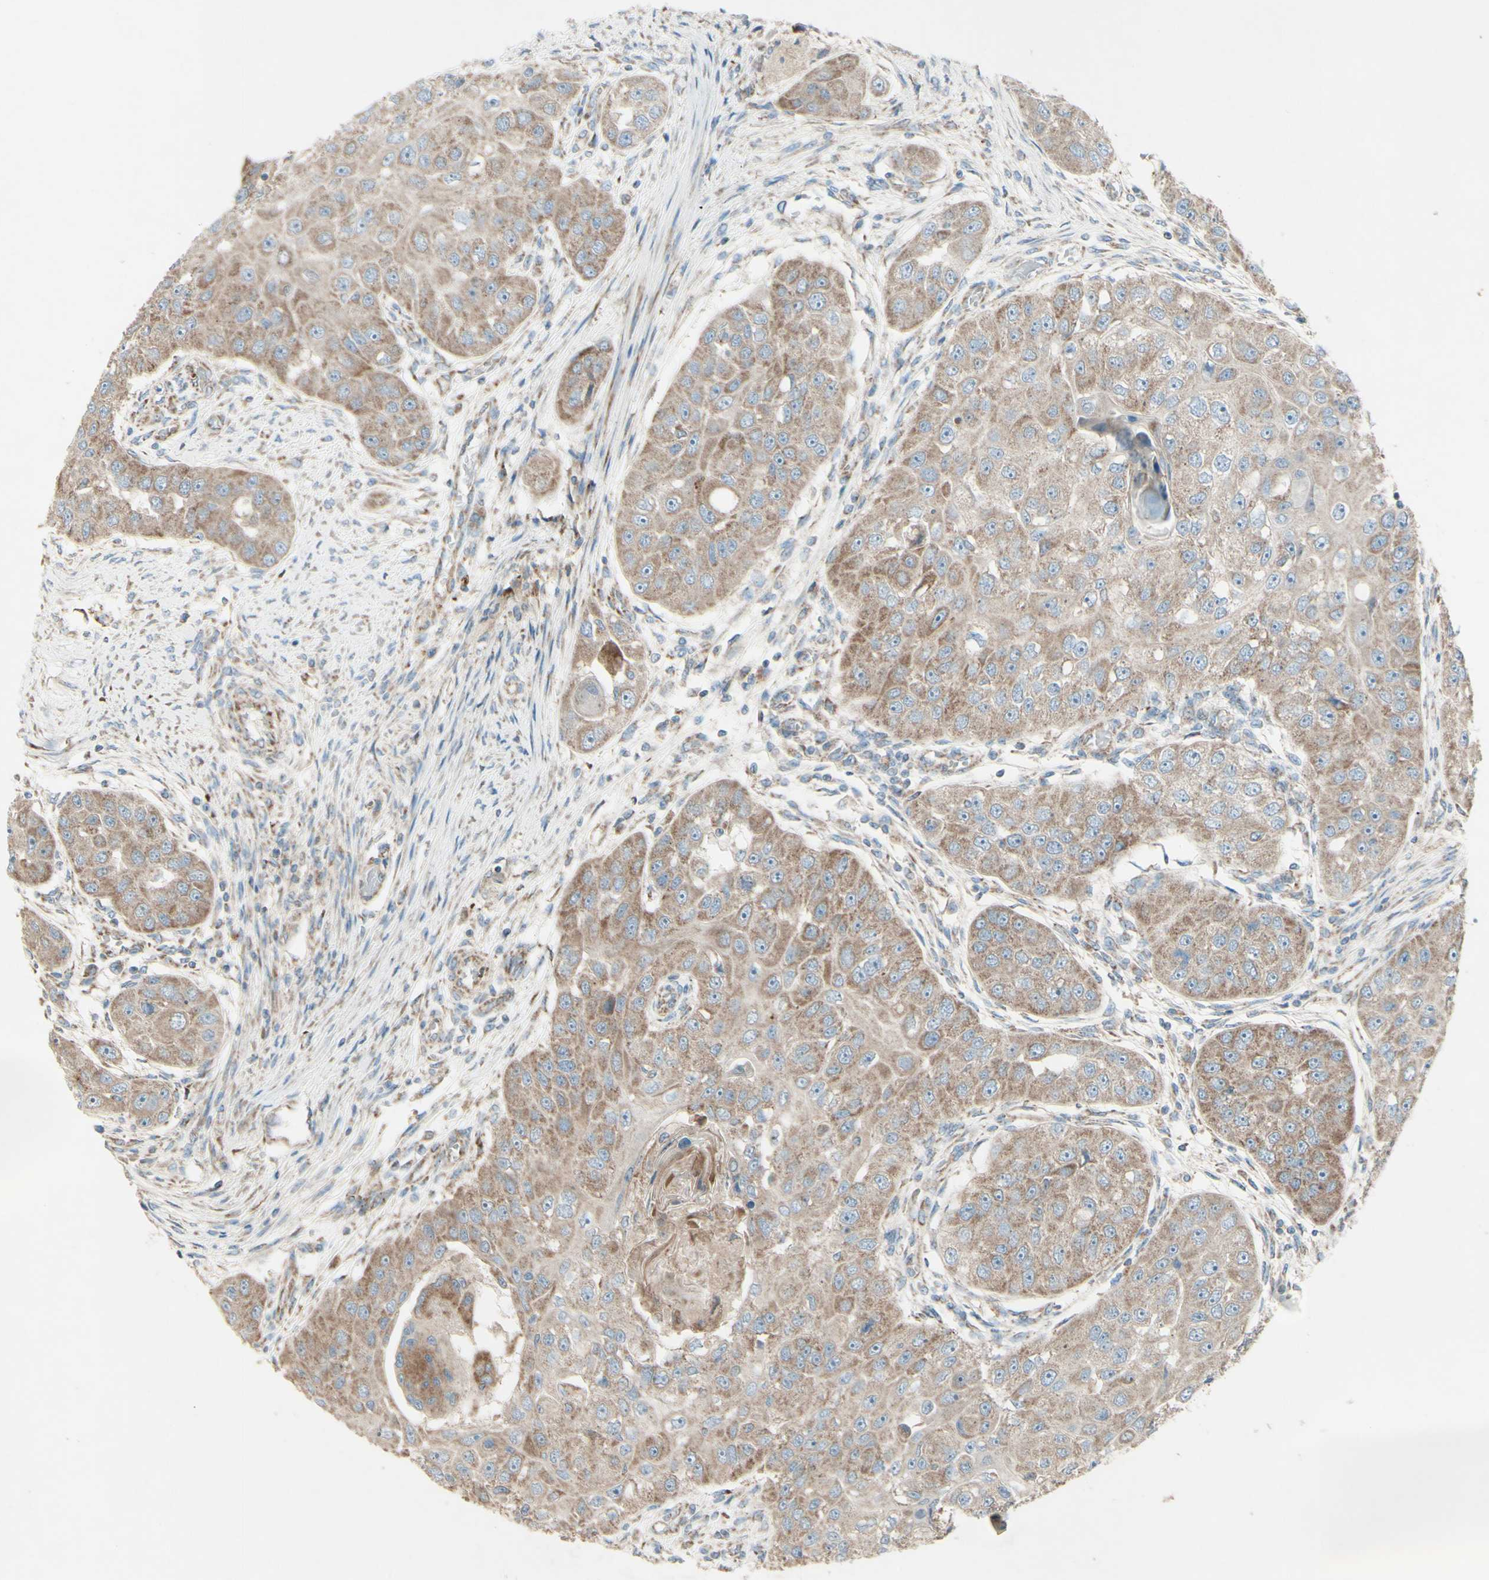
{"staining": {"intensity": "moderate", "quantity": ">75%", "location": "cytoplasmic/membranous"}, "tissue": "head and neck cancer", "cell_type": "Tumor cells", "image_type": "cancer", "snomed": [{"axis": "morphology", "description": "Normal tissue, NOS"}, {"axis": "morphology", "description": "Squamous cell carcinoma, NOS"}, {"axis": "topography", "description": "Skeletal muscle"}, {"axis": "topography", "description": "Head-Neck"}], "caption": "A medium amount of moderate cytoplasmic/membranous expression is identified in approximately >75% of tumor cells in head and neck cancer (squamous cell carcinoma) tissue.", "gene": "RHOT1", "patient": {"sex": "male", "age": 51}}